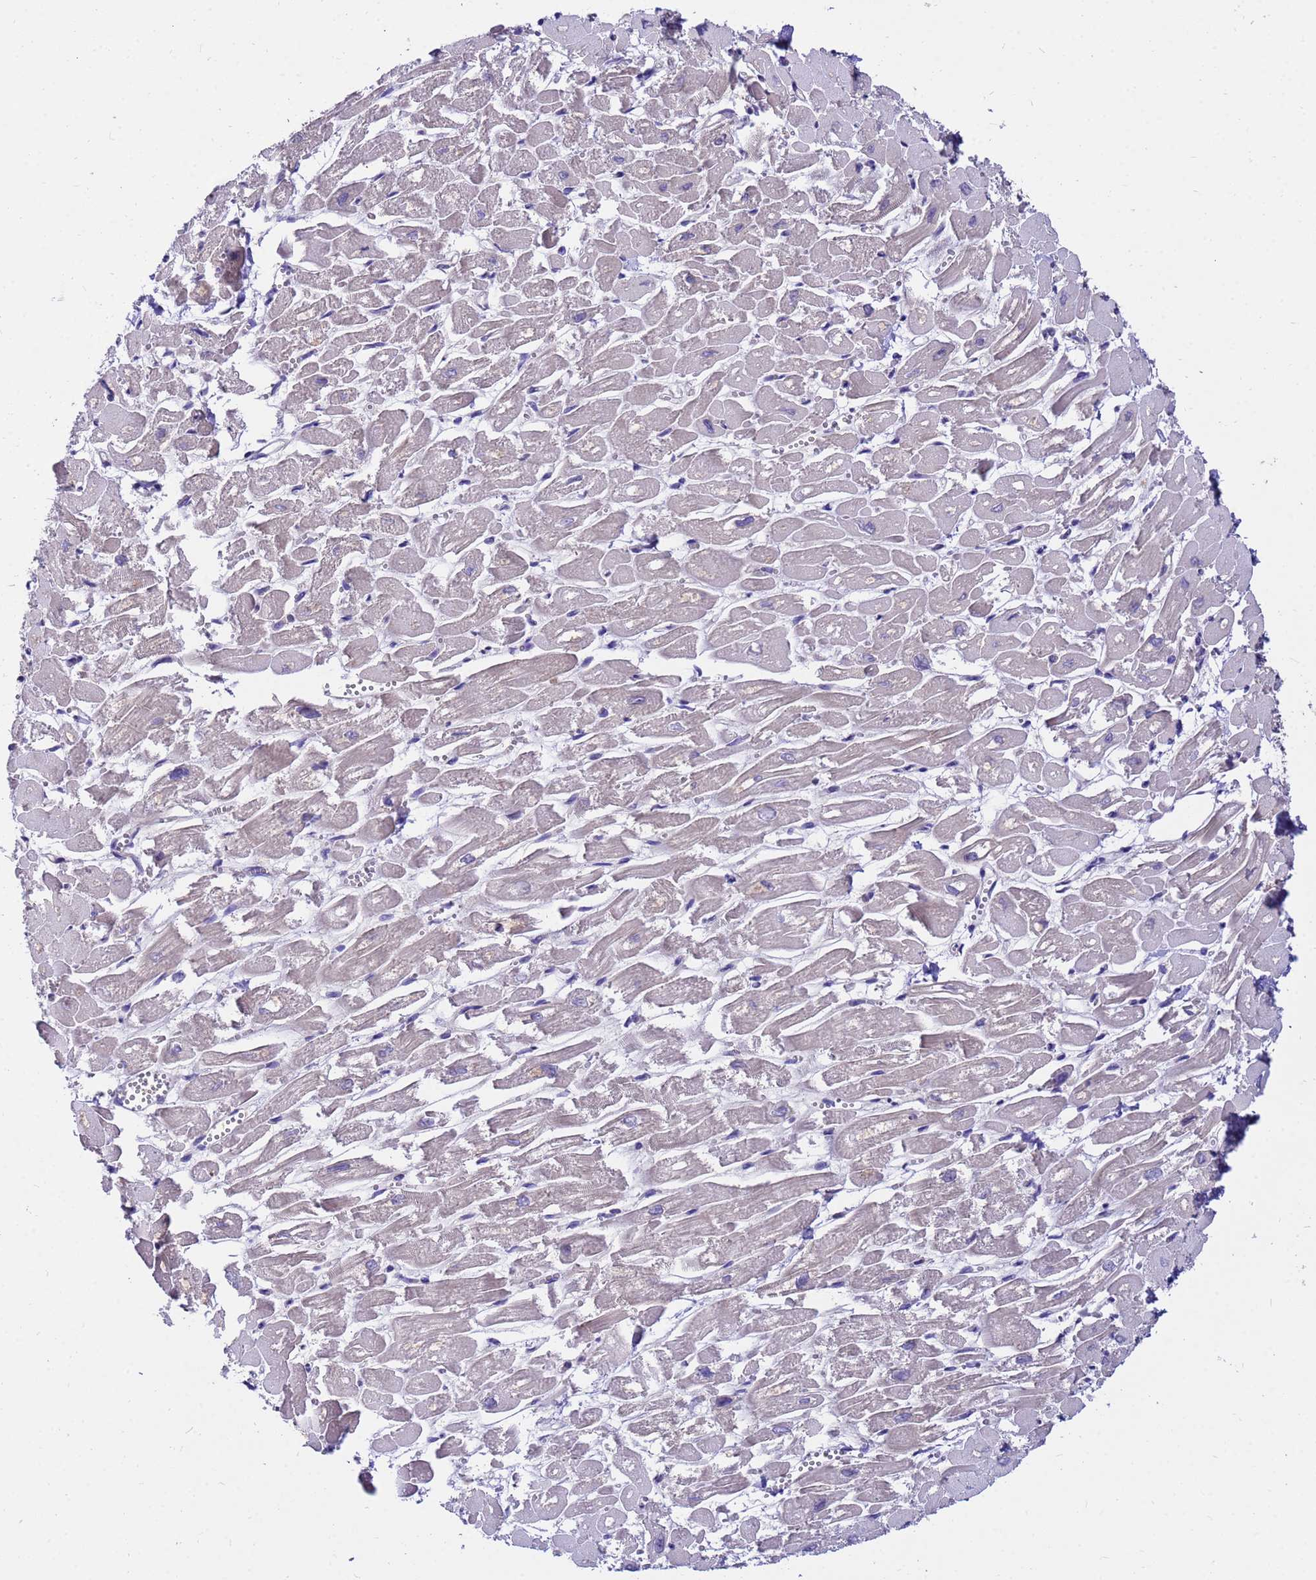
{"staining": {"intensity": "moderate", "quantity": "<25%", "location": "cytoplasmic/membranous"}, "tissue": "heart muscle", "cell_type": "Cardiomyocytes", "image_type": "normal", "snomed": [{"axis": "morphology", "description": "Normal tissue, NOS"}, {"axis": "topography", "description": "Heart"}], "caption": "An image of human heart muscle stained for a protein displays moderate cytoplasmic/membranous brown staining in cardiomyocytes. Ihc stains the protein in brown and the nuclei are stained blue.", "gene": "GET3", "patient": {"sex": "male", "age": 54}}